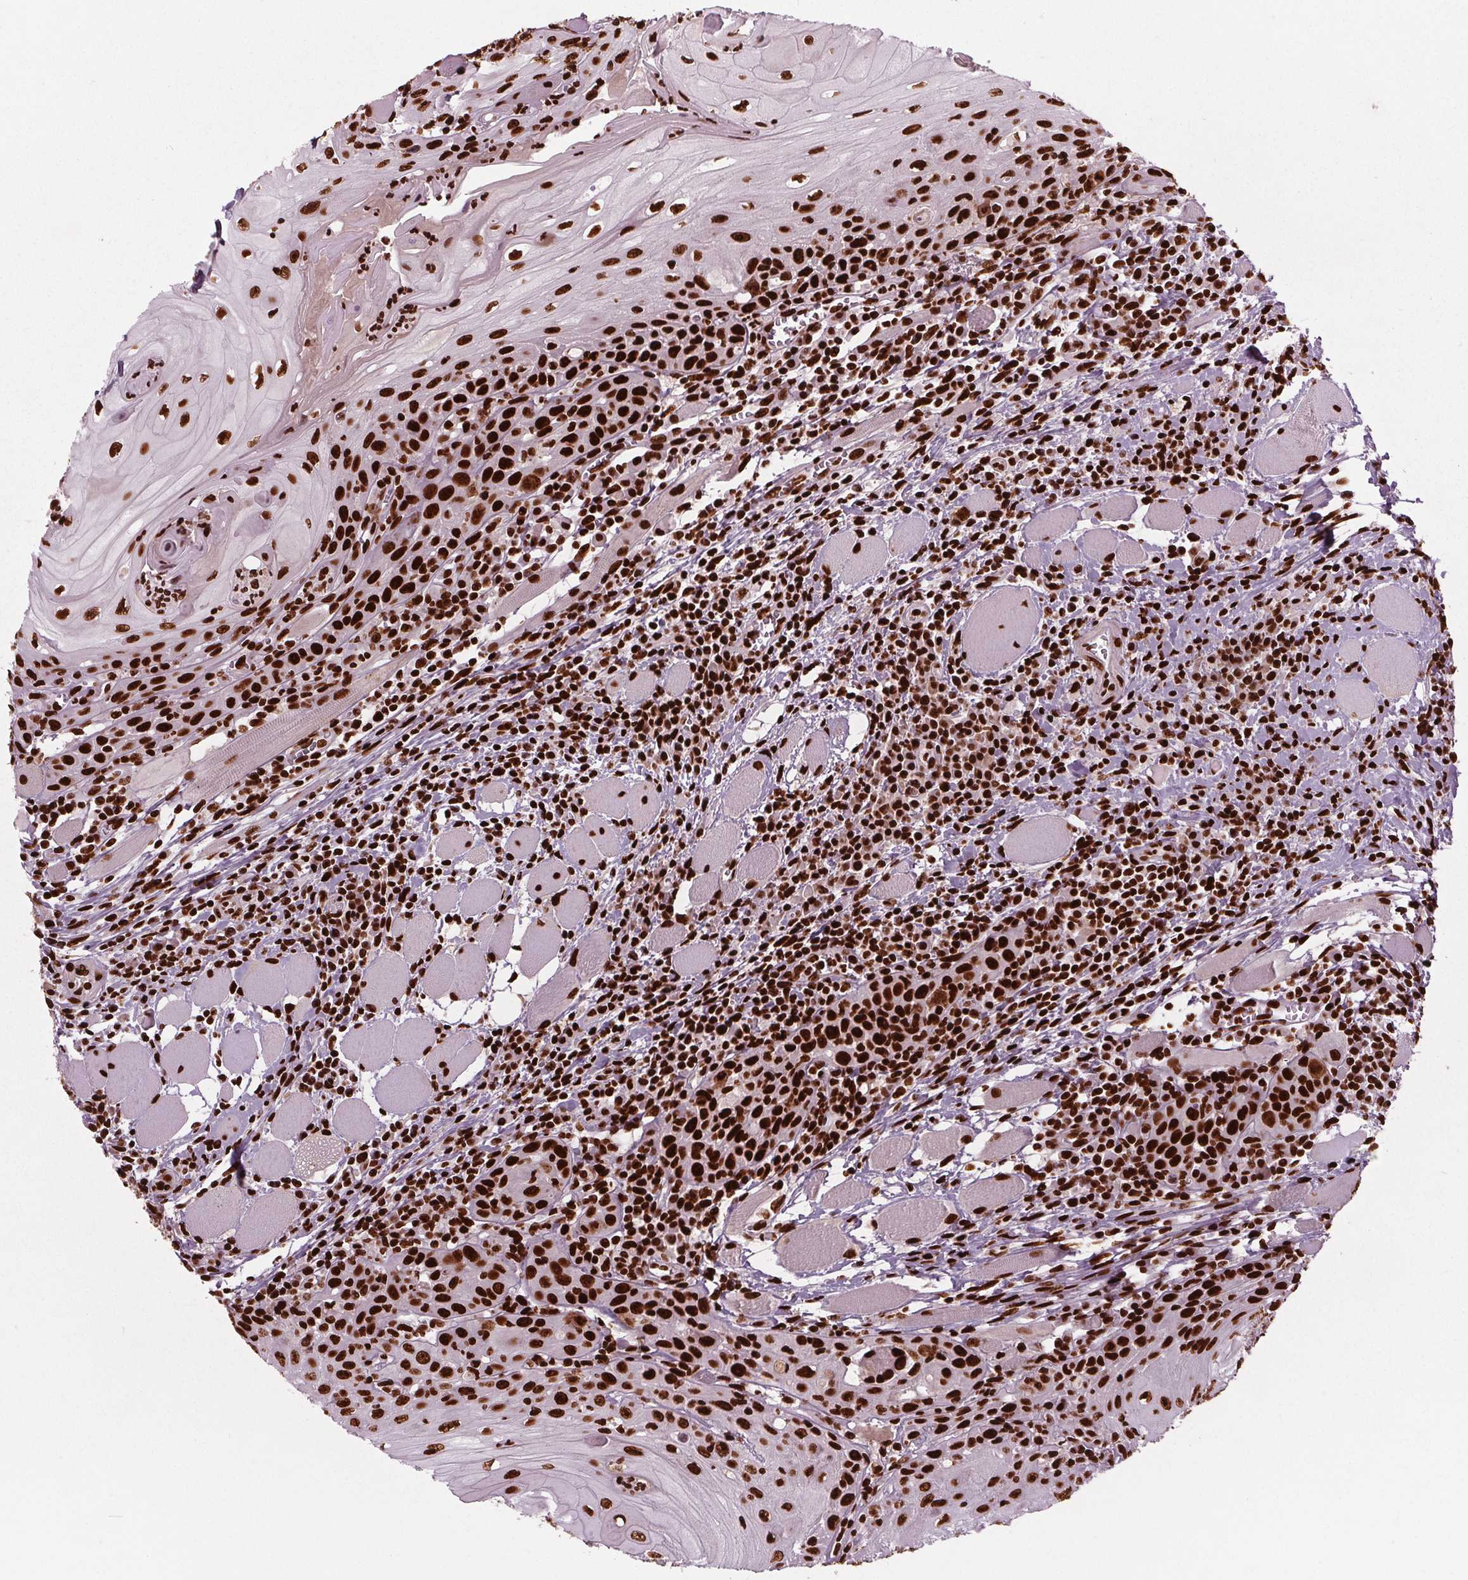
{"staining": {"intensity": "strong", "quantity": ">75%", "location": "nuclear"}, "tissue": "head and neck cancer", "cell_type": "Tumor cells", "image_type": "cancer", "snomed": [{"axis": "morphology", "description": "Squamous cell carcinoma, NOS"}, {"axis": "topography", "description": "Head-Neck"}], "caption": "Immunohistochemistry (IHC) (DAB) staining of human head and neck cancer shows strong nuclear protein expression in about >75% of tumor cells.", "gene": "BRD4", "patient": {"sex": "male", "age": 52}}